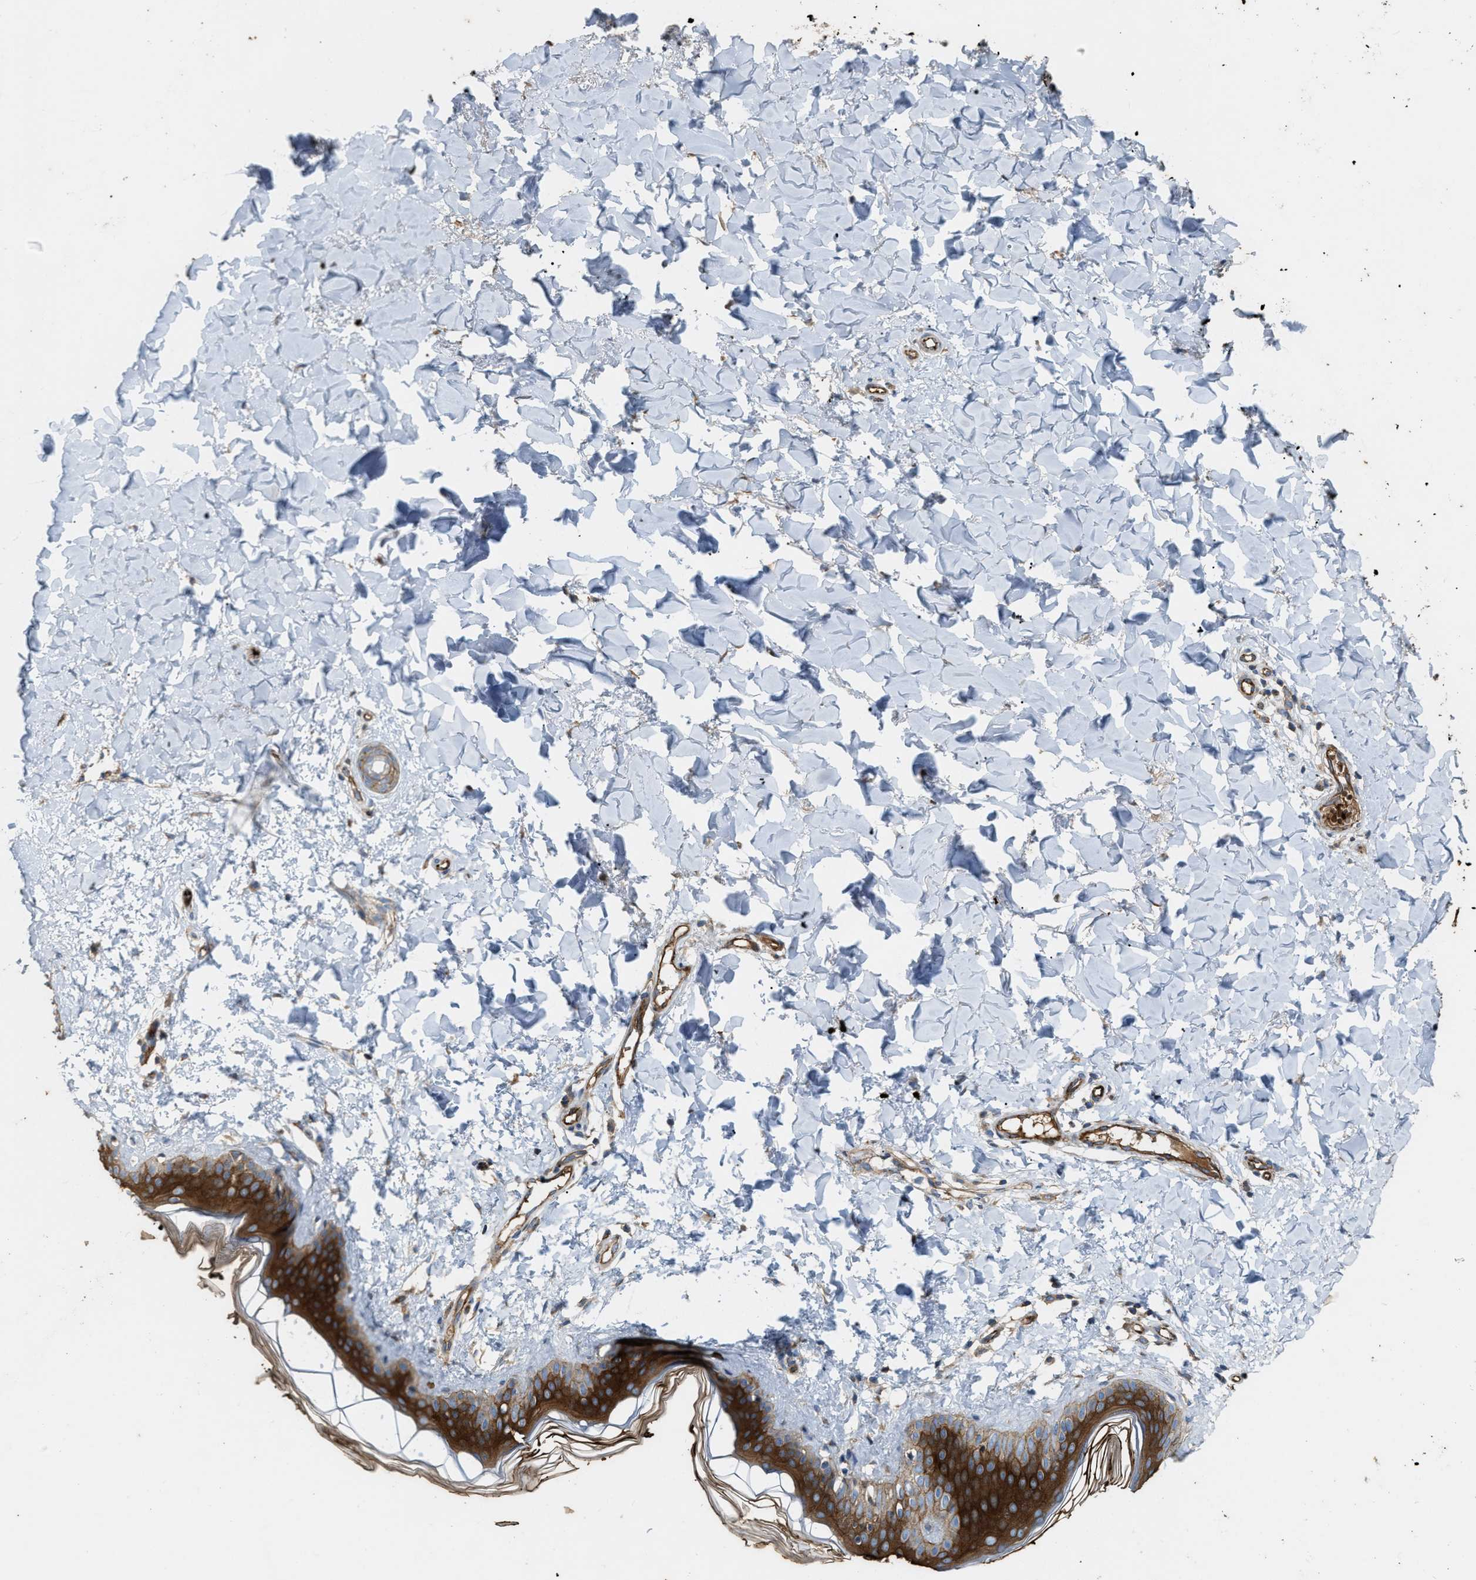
{"staining": {"intensity": "moderate", "quantity": ">75%", "location": "cytoplasmic/membranous"}, "tissue": "skin", "cell_type": "Fibroblasts", "image_type": "normal", "snomed": [{"axis": "morphology", "description": "Normal tissue, NOS"}, {"axis": "topography", "description": "Skin"}], "caption": "Protein positivity by immunohistochemistry (IHC) demonstrates moderate cytoplasmic/membranous staining in about >75% of fibroblasts in unremarkable skin.", "gene": "ERC1", "patient": {"sex": "female", "age": 17}}